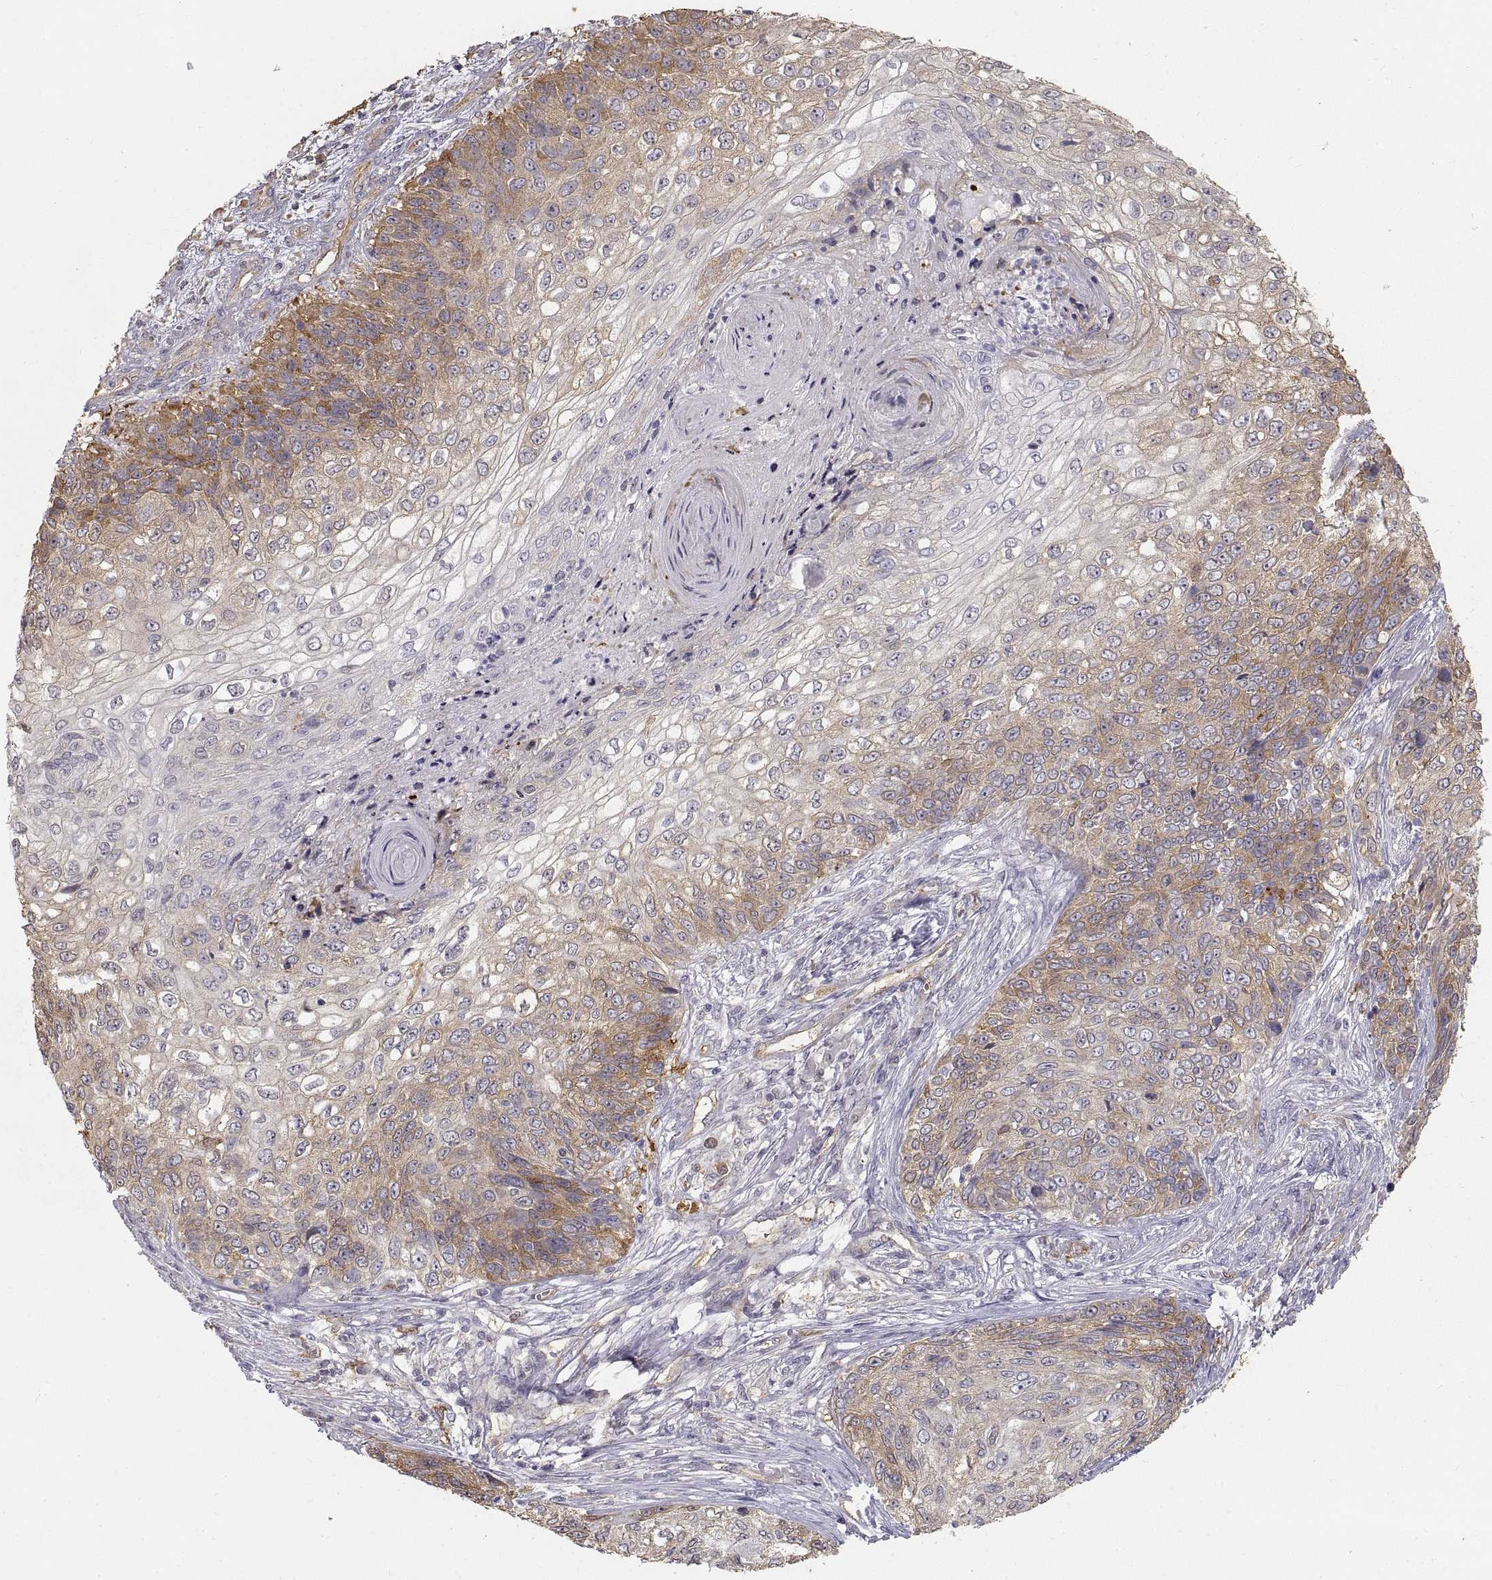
{"staining": {"intensity": "moderate", "quantity": "<25%", "location": "cytoplasmic/membranous"}, "tissue": "skin cancer", "cell_type": "Tumor cells", "image_type": "cancer", "snomed": [{"axis": "morphology", "description": "Squamous cell carcinoma, NOS"}, {"axis": "topography", "description": "Skin"}], "caption": "Protein expression analysis of skin cancer reveals moderate cytoplasmic/membranous staining in about <25% of tumor cells. (IHC, brightfield microscopy, high magnification).", "gene": "HSP90AB1", "patient": {"sex": "male", "age": 92}}